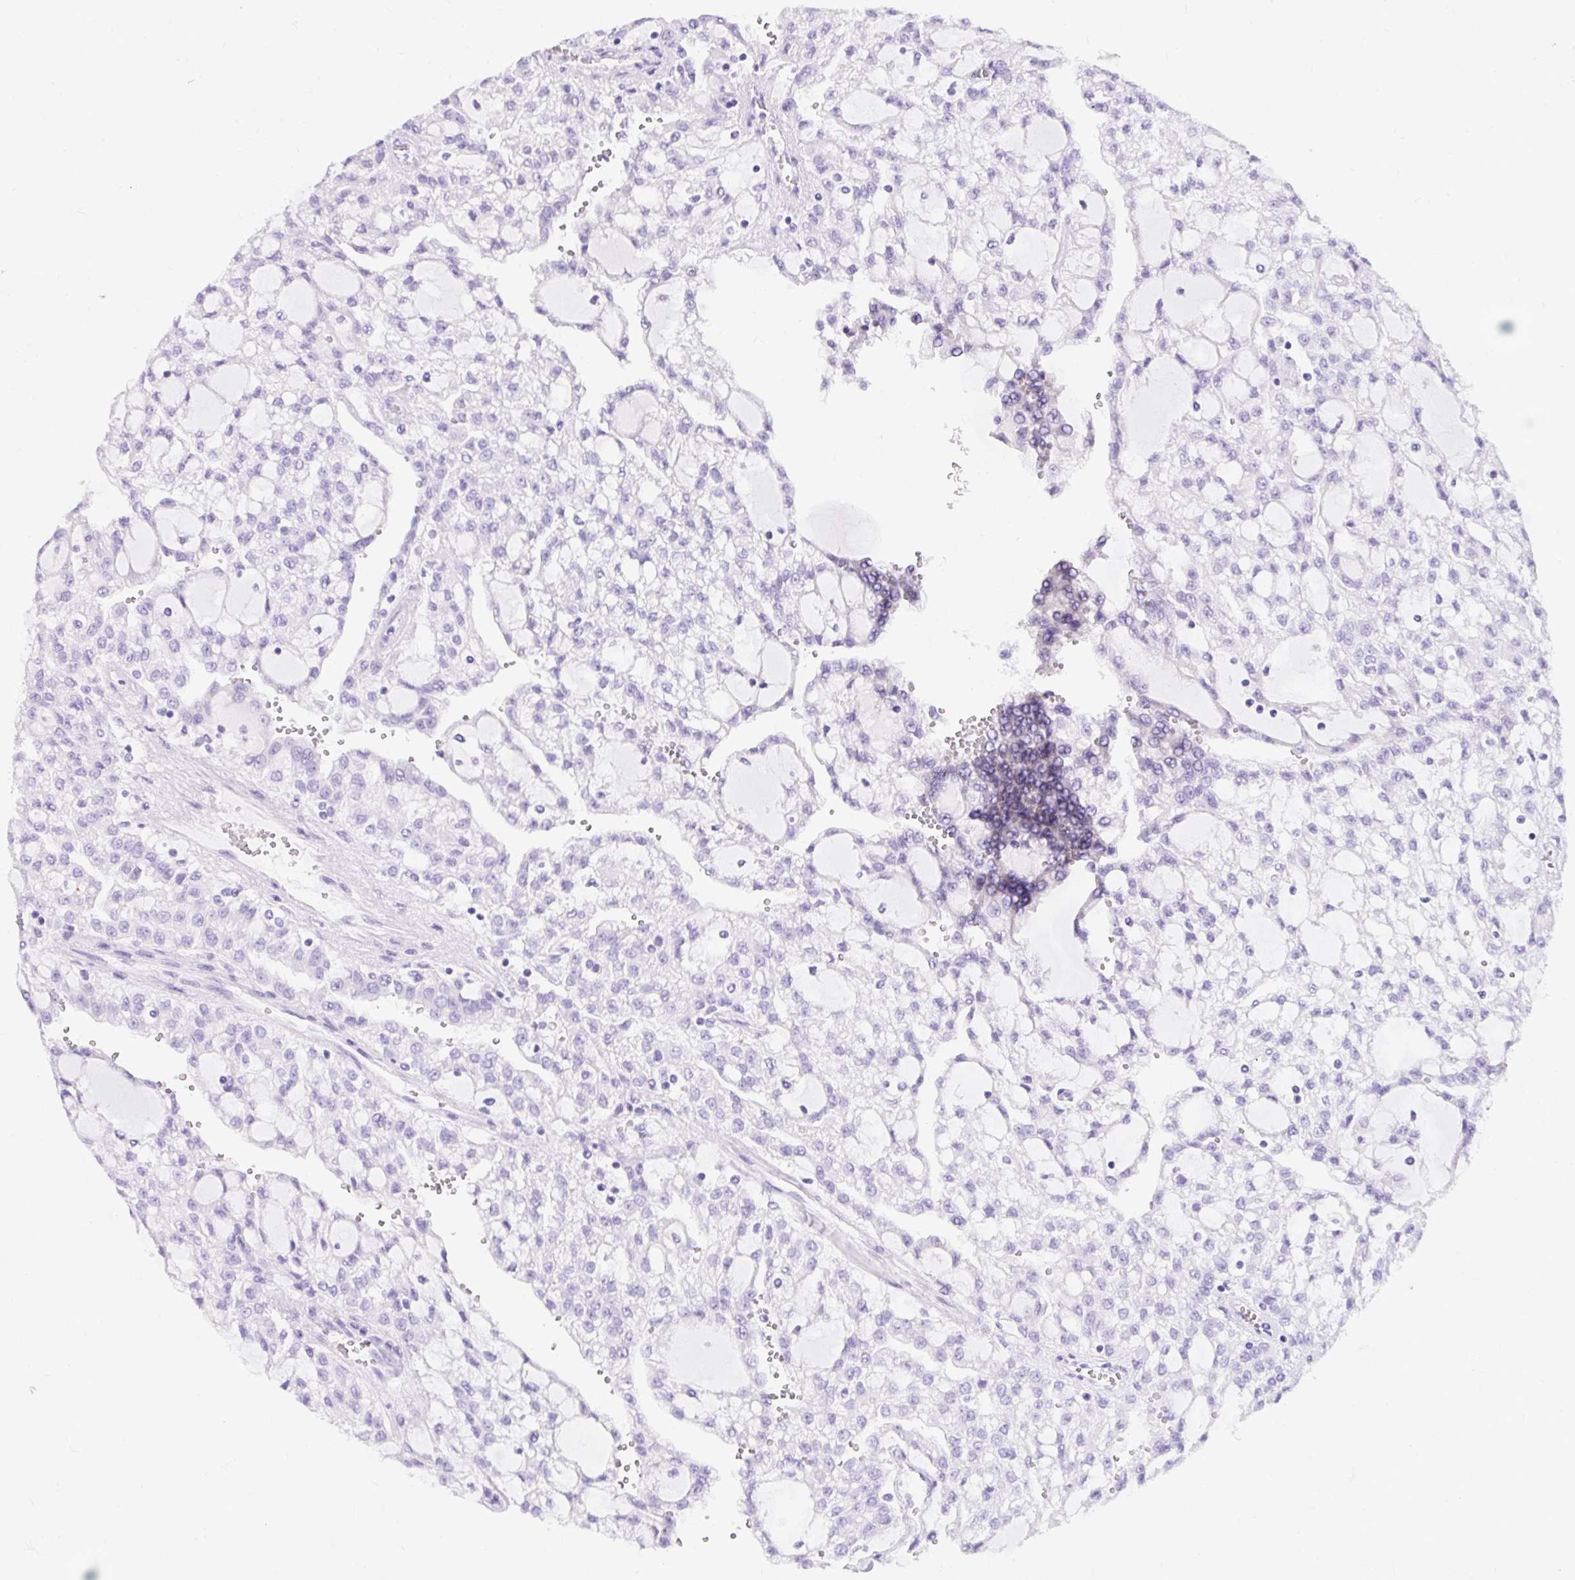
{"staining": {"intensity": "negative", "quantity": "none", "location": "none"}, "tissue": "renal cancer", "cell_type": "Tumor cells", "image_type": "cancer", "snomed": [{"axis": "morphology", "description": "Adenocarcinoma, NOS"}, {"axis": "topography", "description": "Kidney"}], "caption": "Histopathology image shows no protein positivity in tumor cells of renal cancer (adenocarcinoma) tissue.", "gene": "GOLGA8A", "patient": {"sex": "male", "age": 63}}